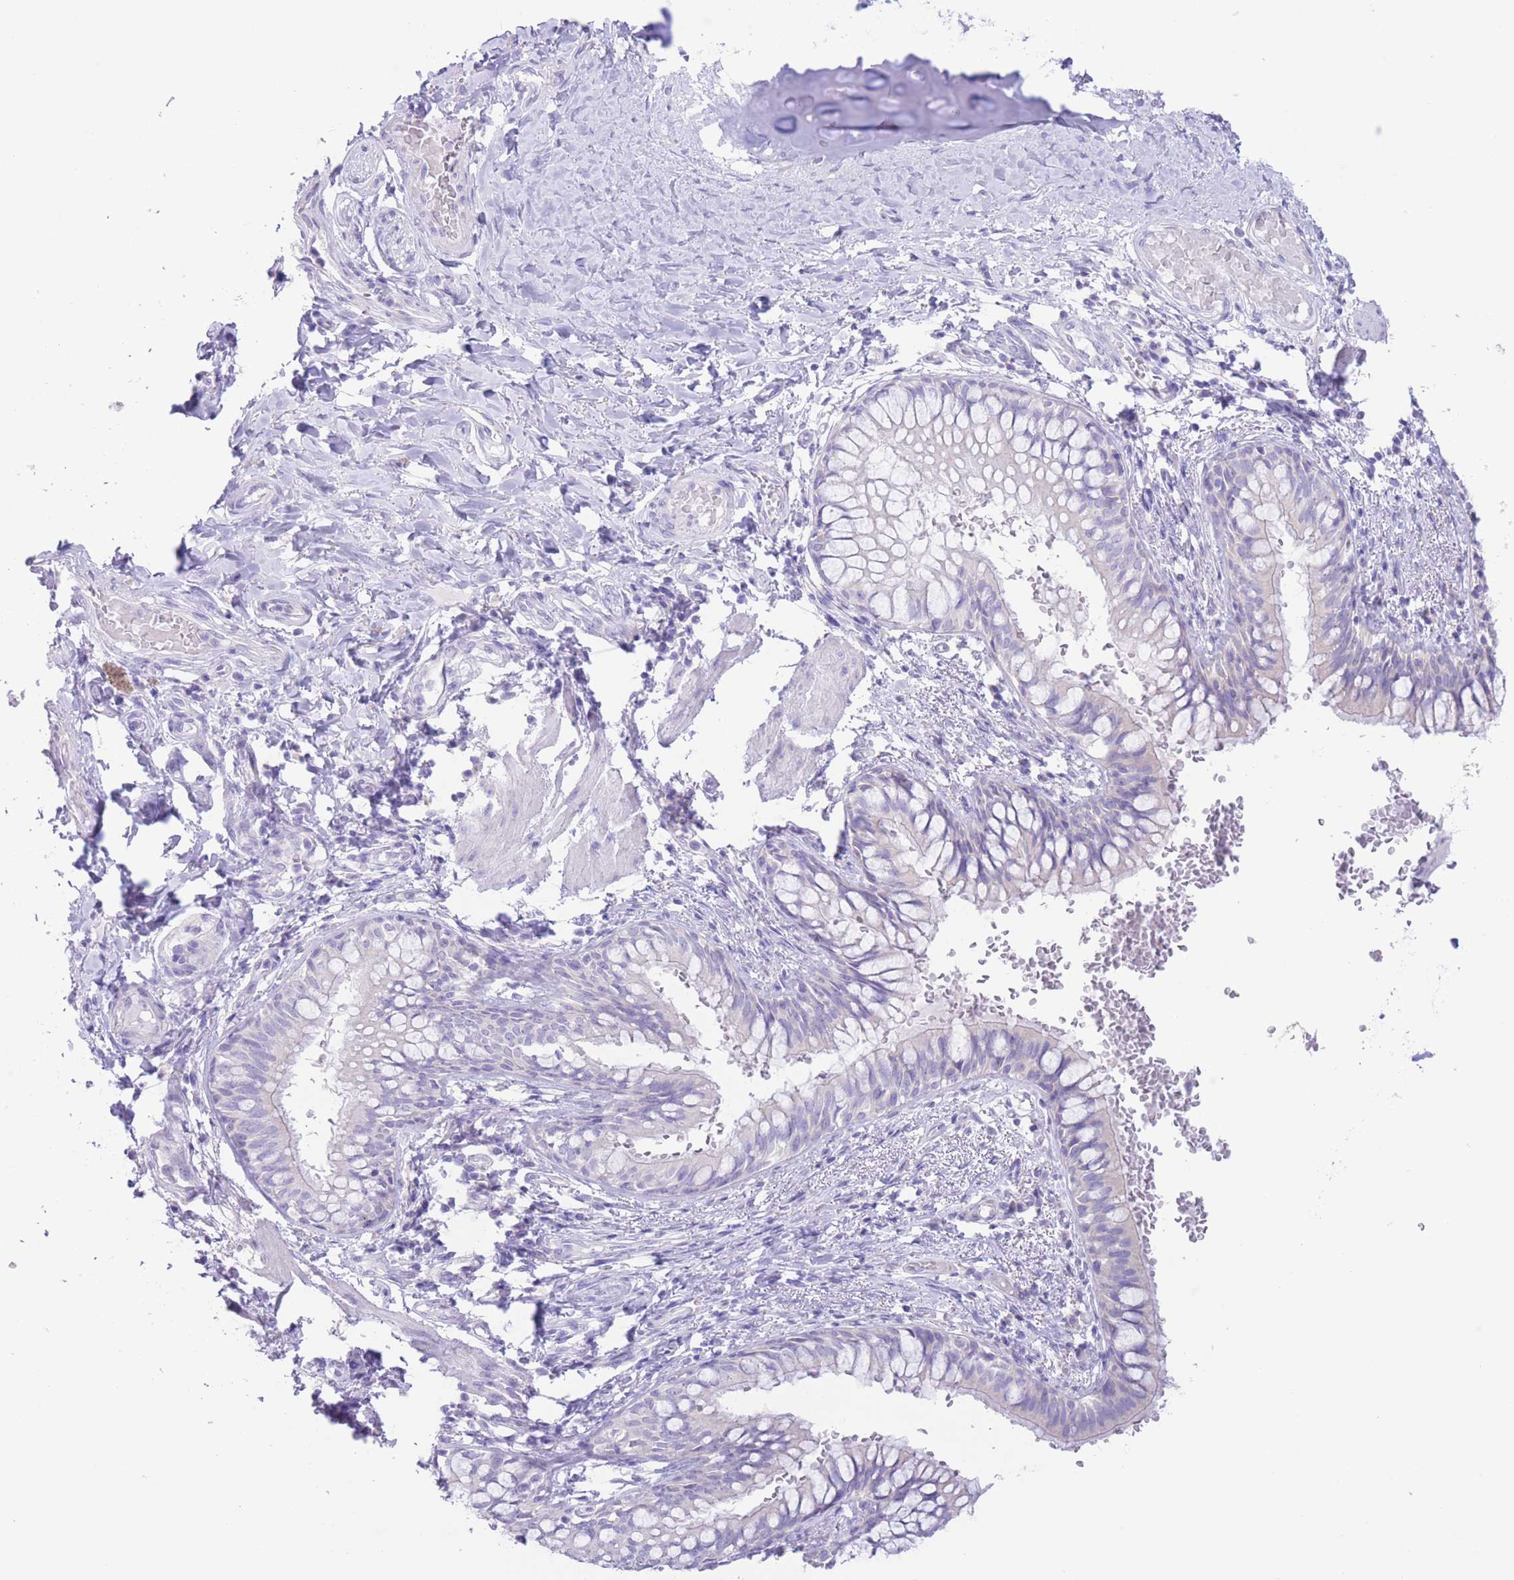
{"staining": {"intensity": "negative", "quantity": "none", "location": "none"}, "tissue": "bronchus", "cell_type": "Respiratory epithelial cells", "image_type": "normal", "snomed": [{"axis": "morphology", "description": "Normal tissue, NOS"}, {"axis": "topography", "description": "Cartilage tissue"}, {"axis": "topography", "description": "Bronchus"}], "caption": "IHC histopathology image of unremarkable bronchus: bronchus stained with DAB shows no significant protein positivity in respiratory epithelial cells.", "gene": "FAH", "patient": {"sex": "female", "age": 36}}